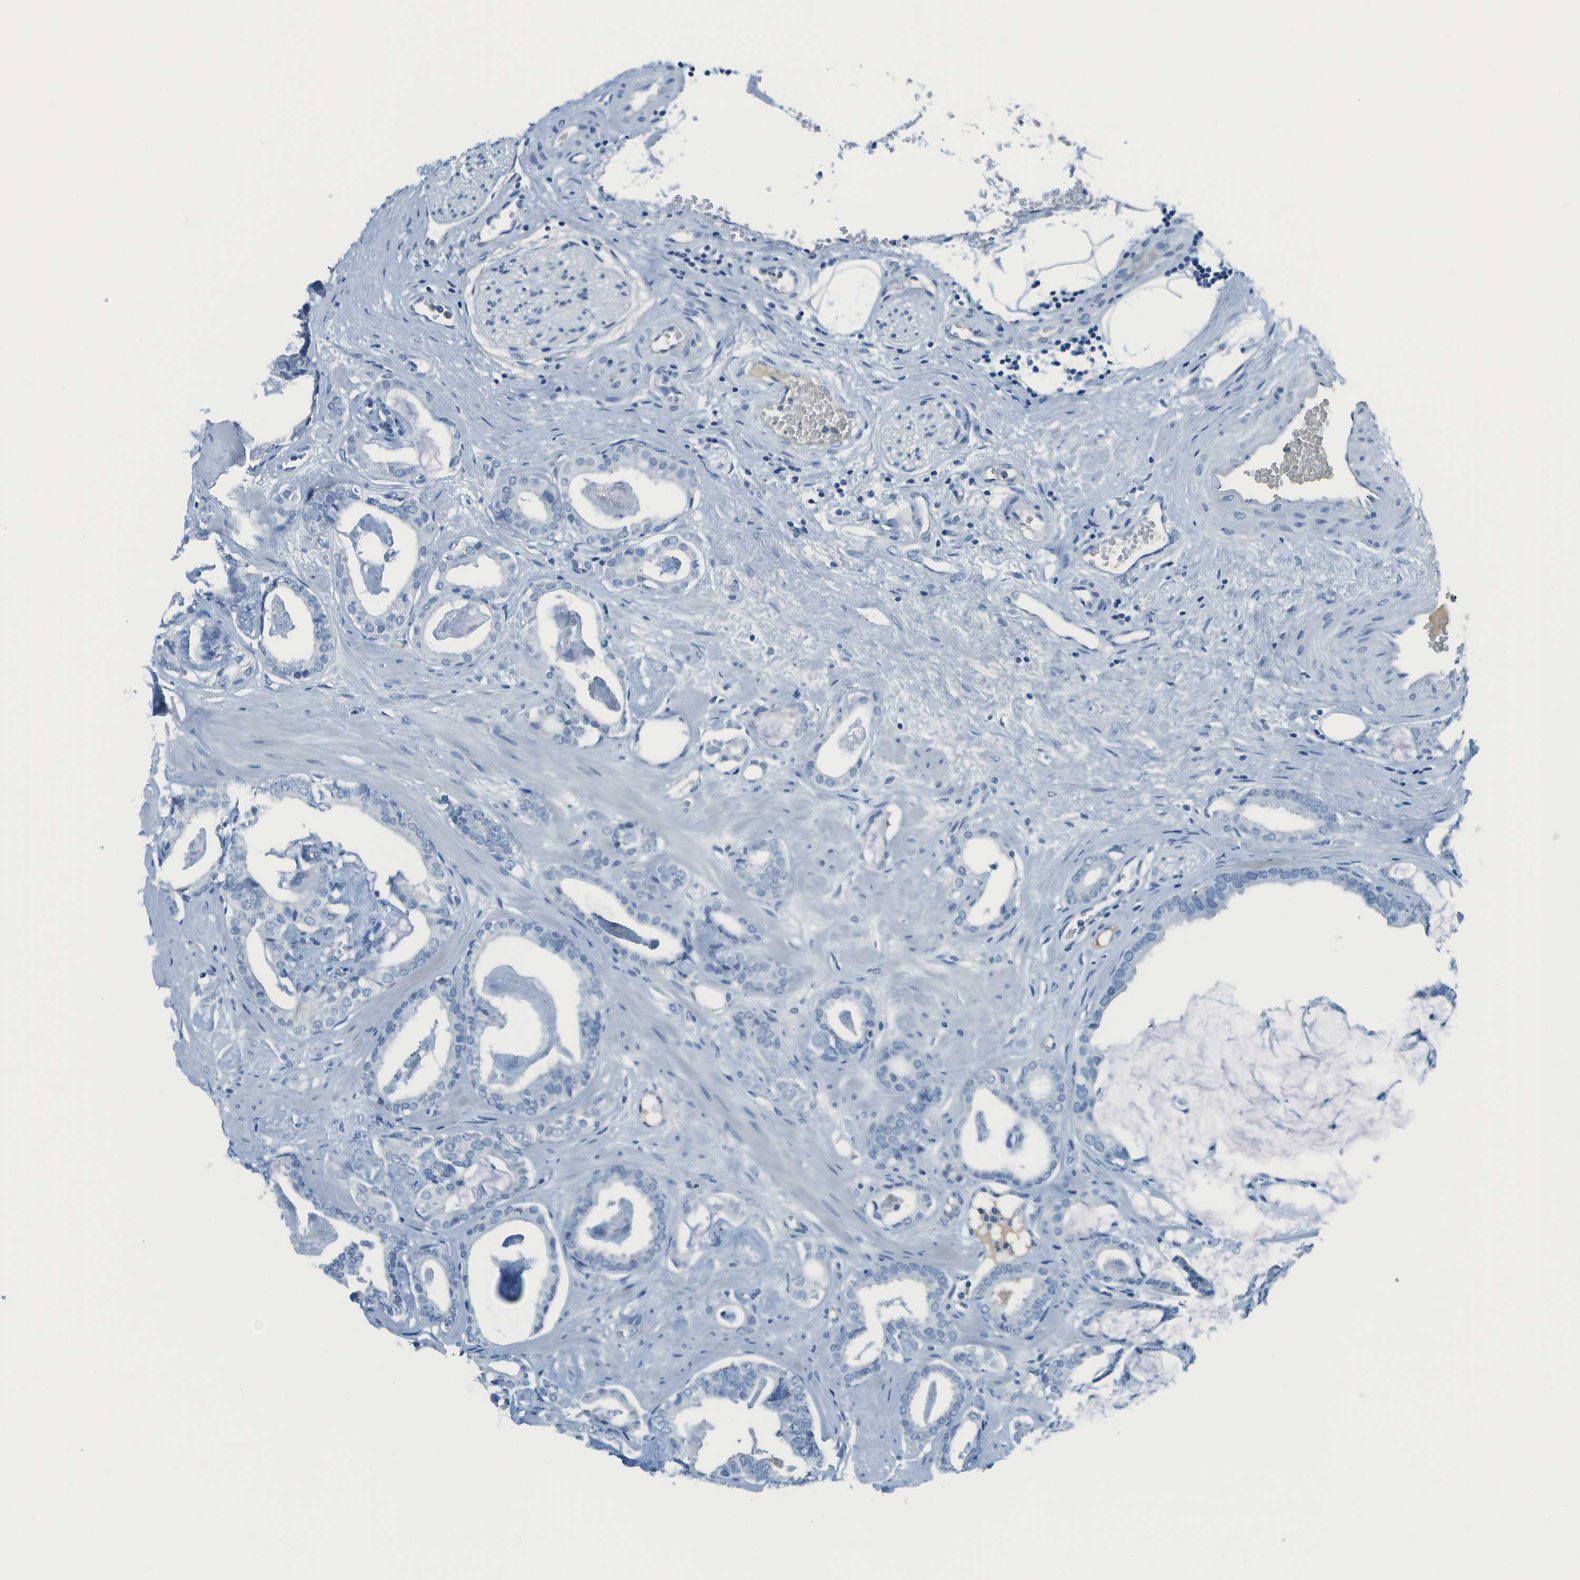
{"staining": {"intensity": "negative", "quantity": "none", "location": "none"}, "tissue": "prostate cancer", "cell_type": "Tumor cells", "image_type": "cancer", "snomed": [{"axis": "morphology", "description": "Adenocarcinoma, Low grade"}, {"axis": "topography", "description": "Prostate"}], "caption": "A histopathology image of human prostate low-grade adenocarcinoma is negative for staining in tumor cells. Brightfield microscopy of immunohistochemistry stained with DAB (brown) and hematoxylin (blue), captured at high magnification.", "gene": "C1S", "patient": {"sex": "male", "age": 53}}